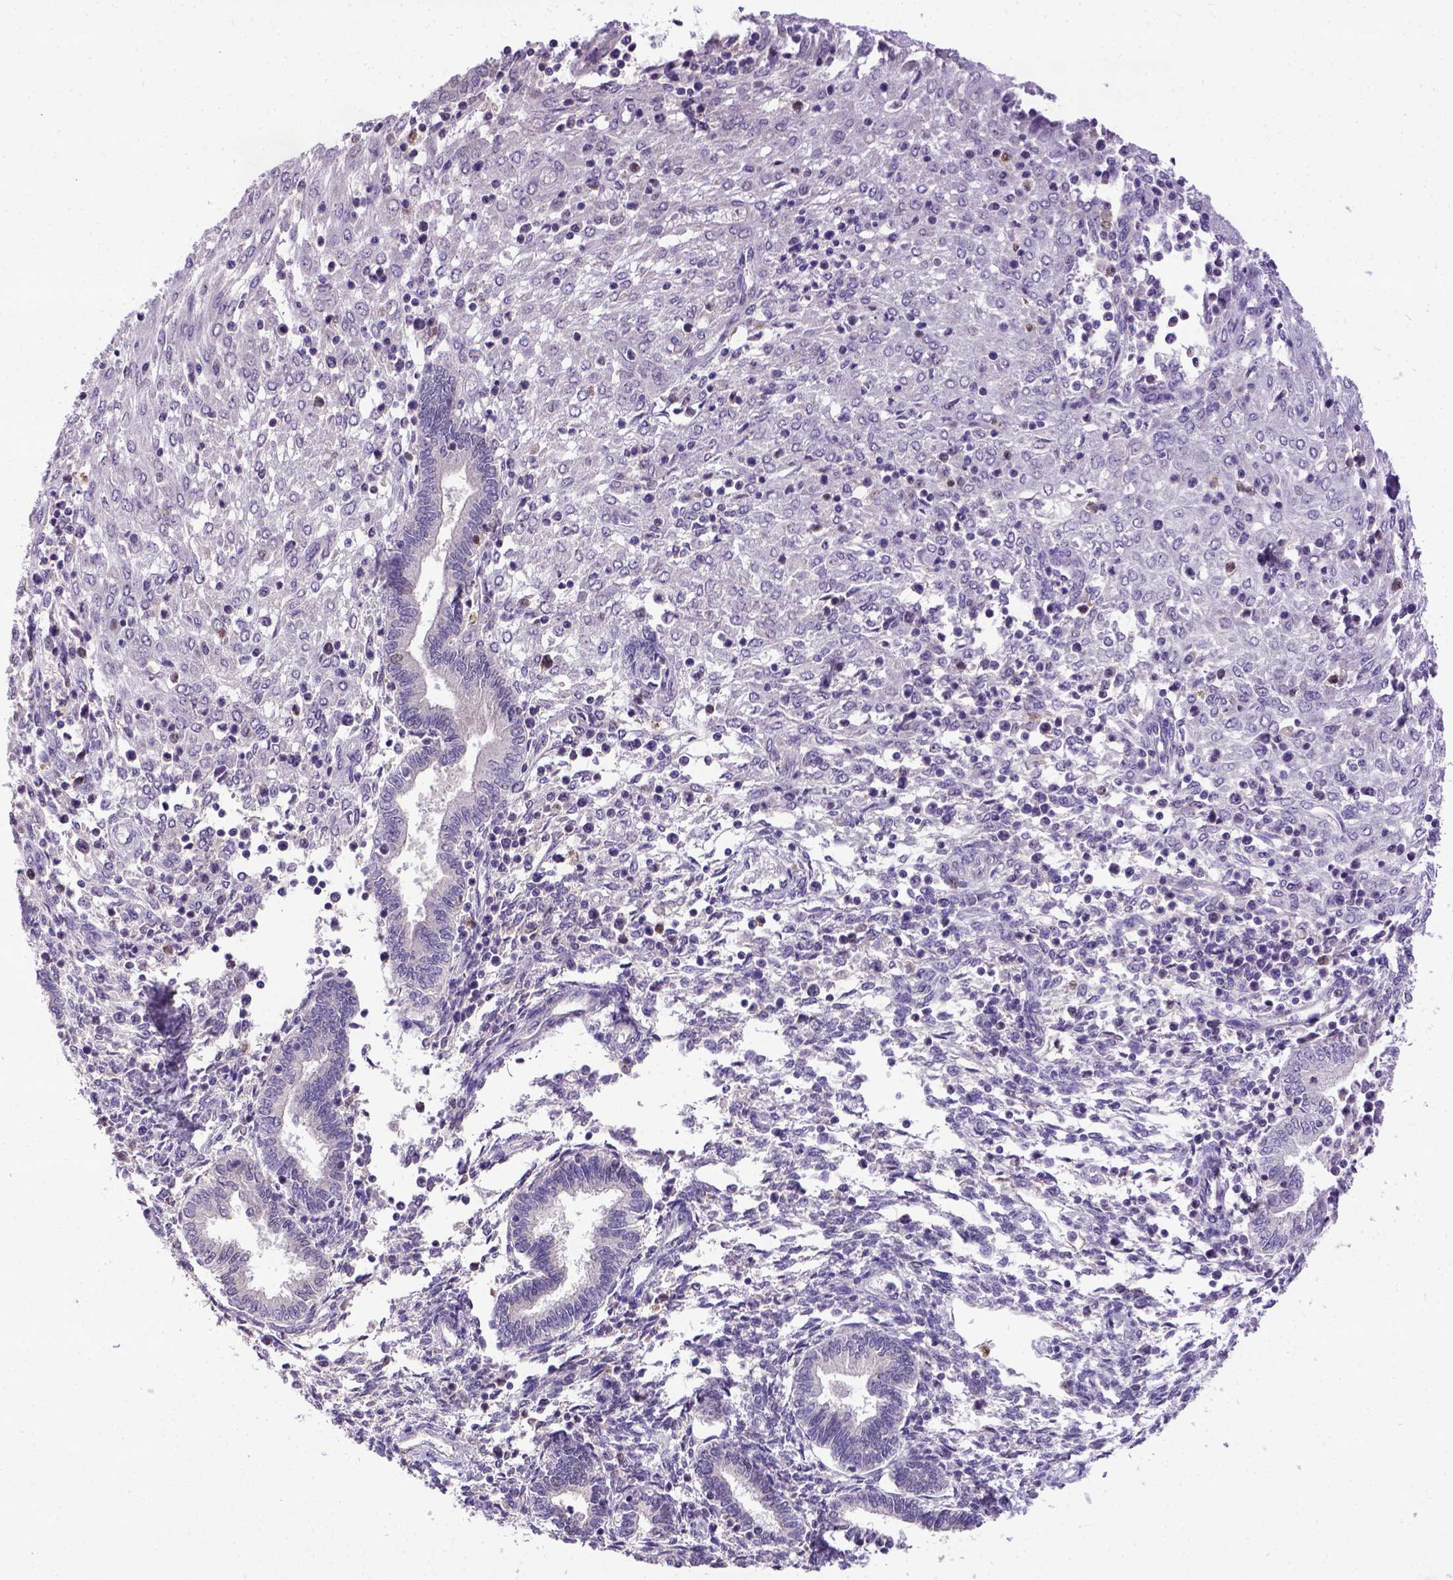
{"staining": {"intensity": "negative", "quantity": "none", "location": "none"}, "tissue": "endometrium", "cell_type": "Cells in endometrial stroma", "image_type": "normal", "snomed": [{"axis": "morphology", "description": "Normal tissue, NOS"}, {"axis": "topography", "description": "Endometrium"}], "caption": "High magnification brightfield microscopy of unremarkable endometrium stained with DAB (3,3'-diaminobenzidine) (brown) and counterstained with hematoxylin (blue): cells in endometrial stroma show no significant expression.", "gene": "CDKN1A", "patient": {"sex": "female", "age": 42}}